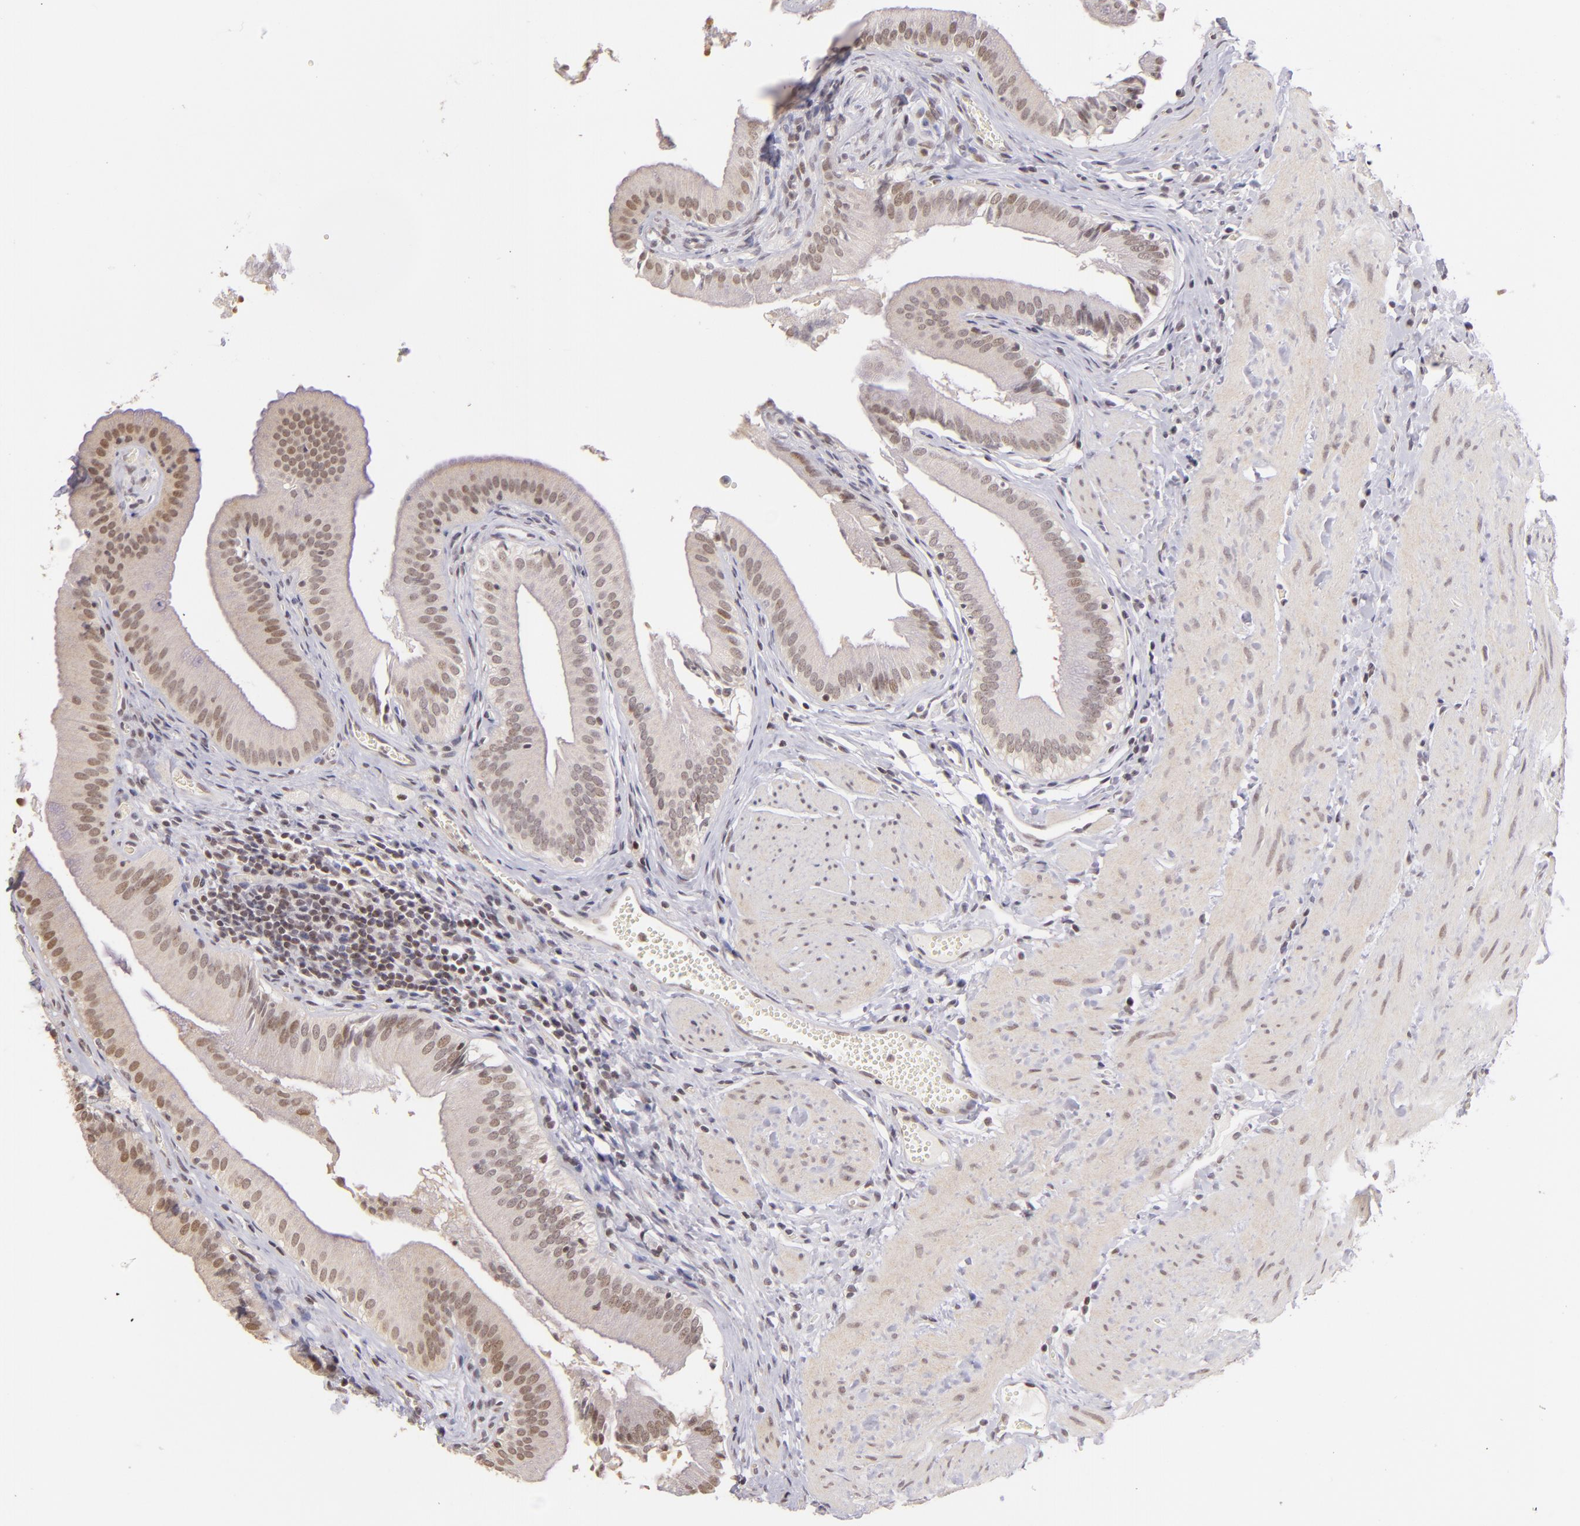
{"staining": {"intensity": "weak", "quantity": "<25%", "location": "nuclear"}, "tissue": "gallbladder", "cell_type": "Glandular cells", "image_type": "normal", "snomed": [{"axis": "morphology", "description": "Normal tissue, NOS"}, {"axis": "topography", "description": "Gallbladder"}], "caption": "Immunohistochemical staining of benign human gallbladder shows no significant expression in glandular cells.", "gene": "RARB", "patient": {"sex": "female", "age": 24}}